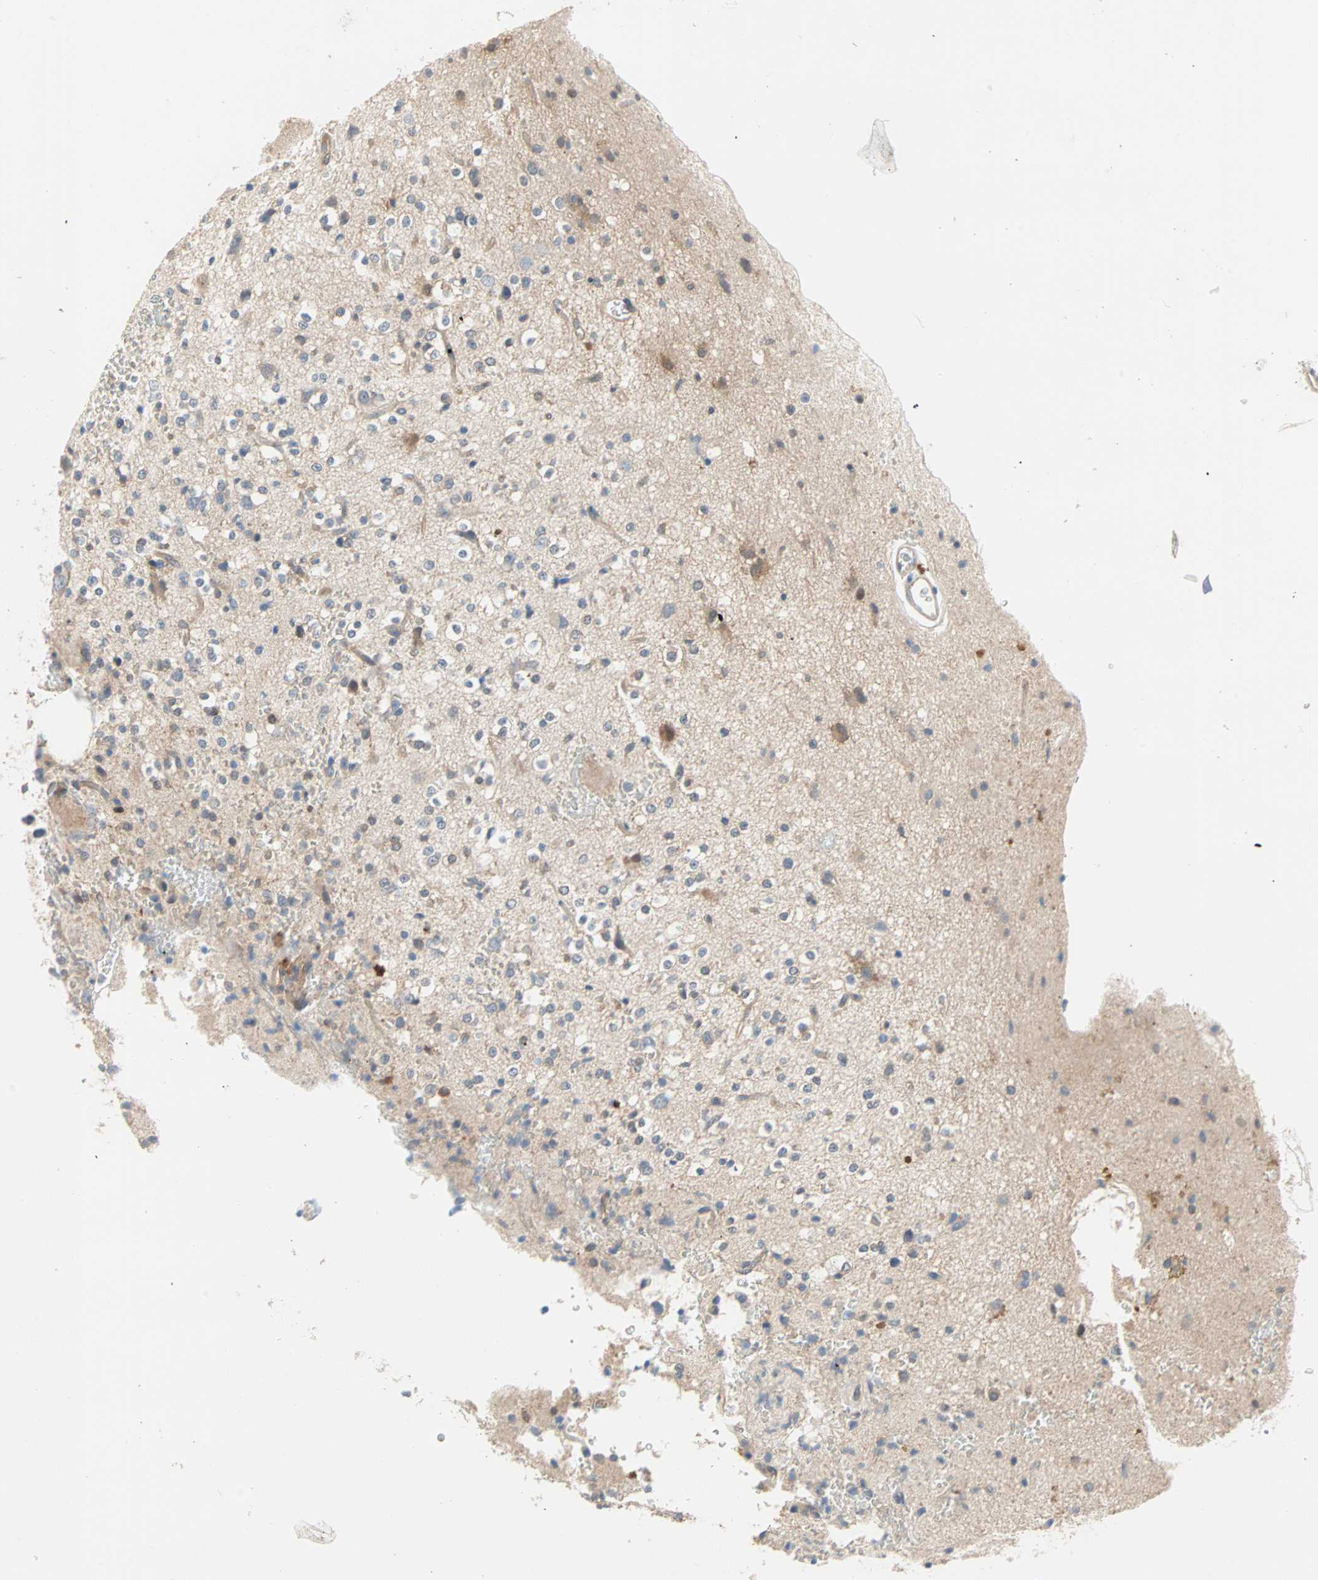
{"staining": {"intensity": "moderate", "quantity": "25%-75%", "location": "cytoplasmic/membranous"}, "tissue": "glioma", "cell_type": "Tumor cells", "image_type": "cancer", "snomed": [{"axis": "morphology", "description": "Glioma, malignant, High grade"}, {"axis": "topography", "description": "Brain"}], "caption": "Glioma tissue exhibits moderate cytoplasmic/membranous positivity in approximately 25%-75% of tumor cells, visualized by immunohistochemistry. (brown staining indicates protein expression, while blue staining denotes nuclei).", "gene": "MPI", "patient": {"sex": "male", "age": 47}}